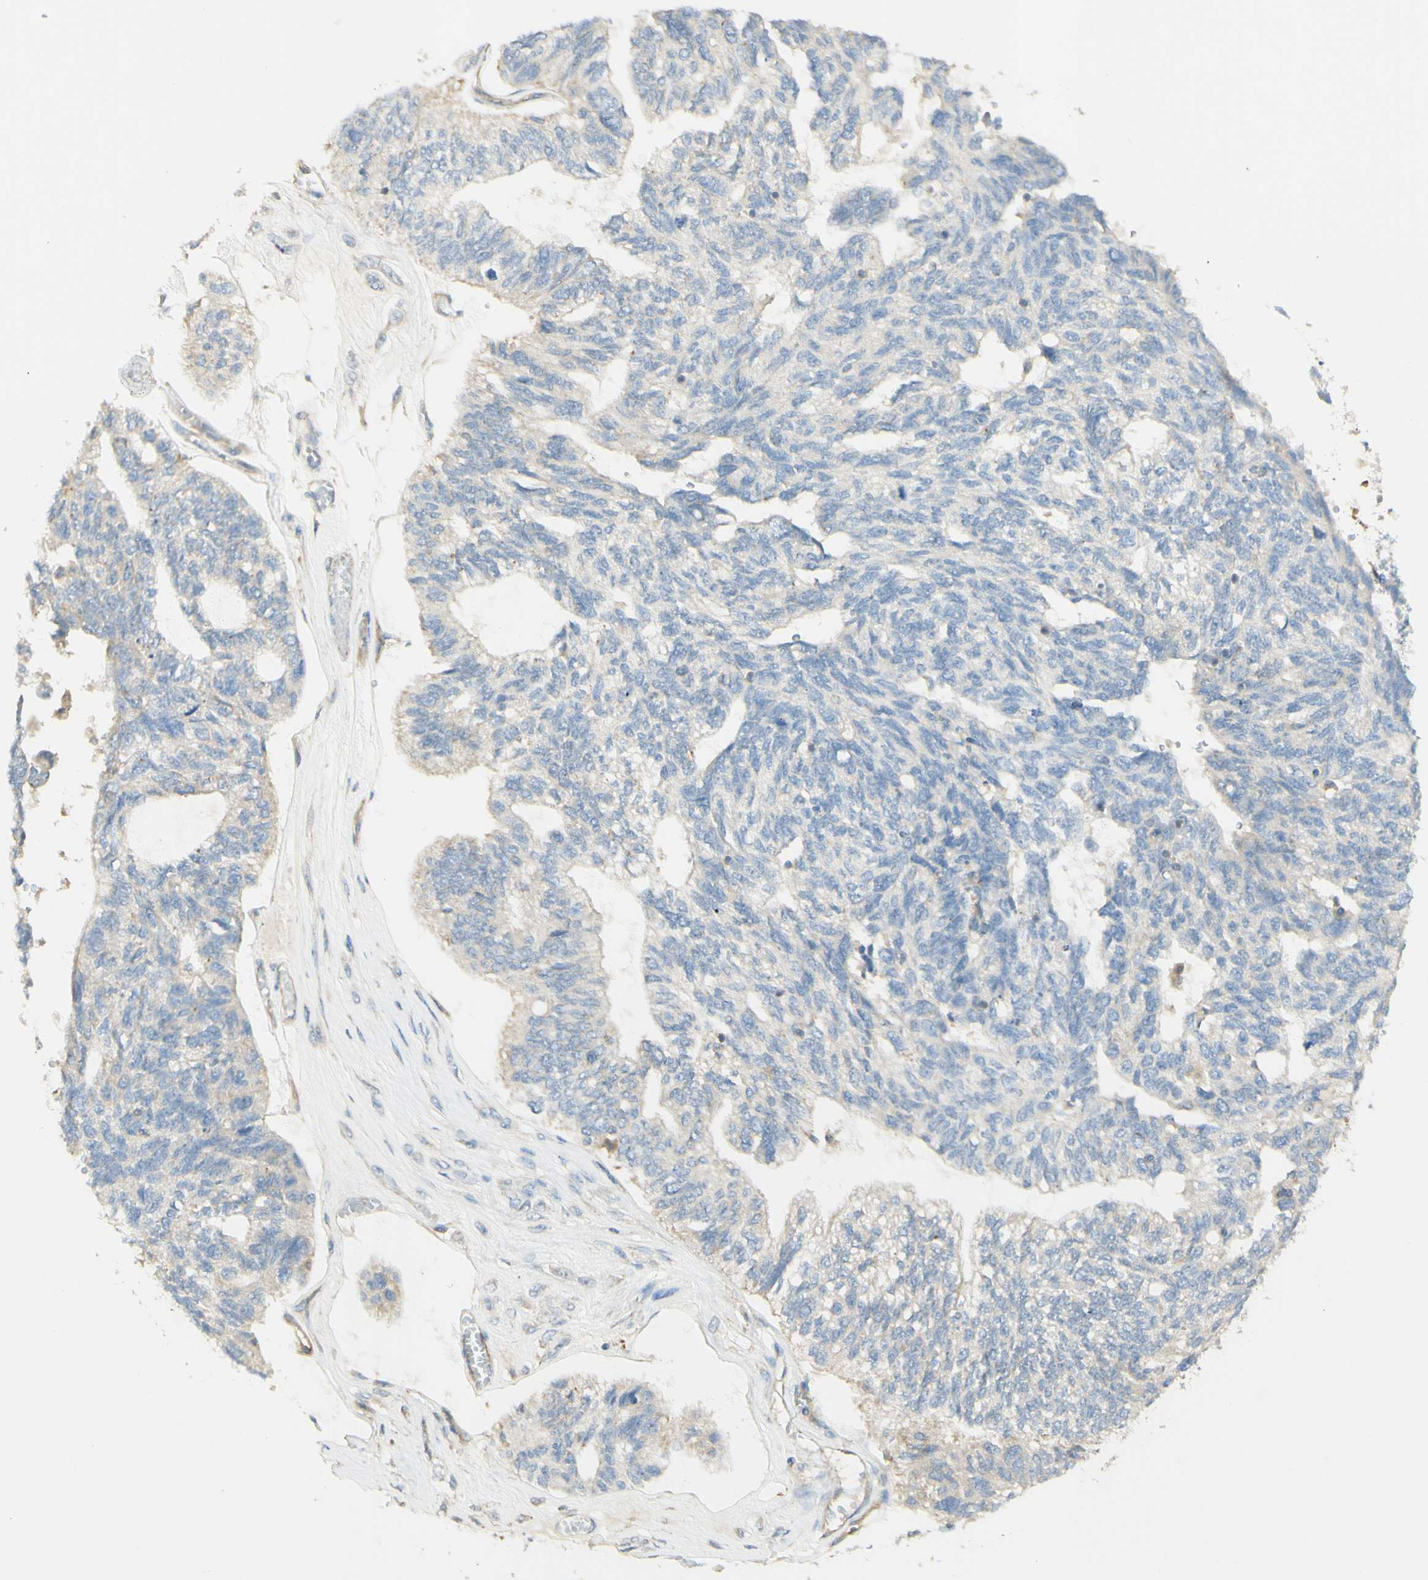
{"staining": {"intensity": "weak", "quantity": "<25%", "location": "cytoplasmic/membranous"}, "tissue": "ovarian cancer", "cell_type": "Tumor cells", "image_type": "cancer", "snomed": [{"axis": "morphology", "description": "Cystadenocarcinoma, serous, NOS"}, {"axis": "topography", "description": "Ovary"}], "caption": "Tumor cells show no significant expression in ovarian cancer.", "gene": "IKBKG", "patient": {"sex": "female", "age": 79}}